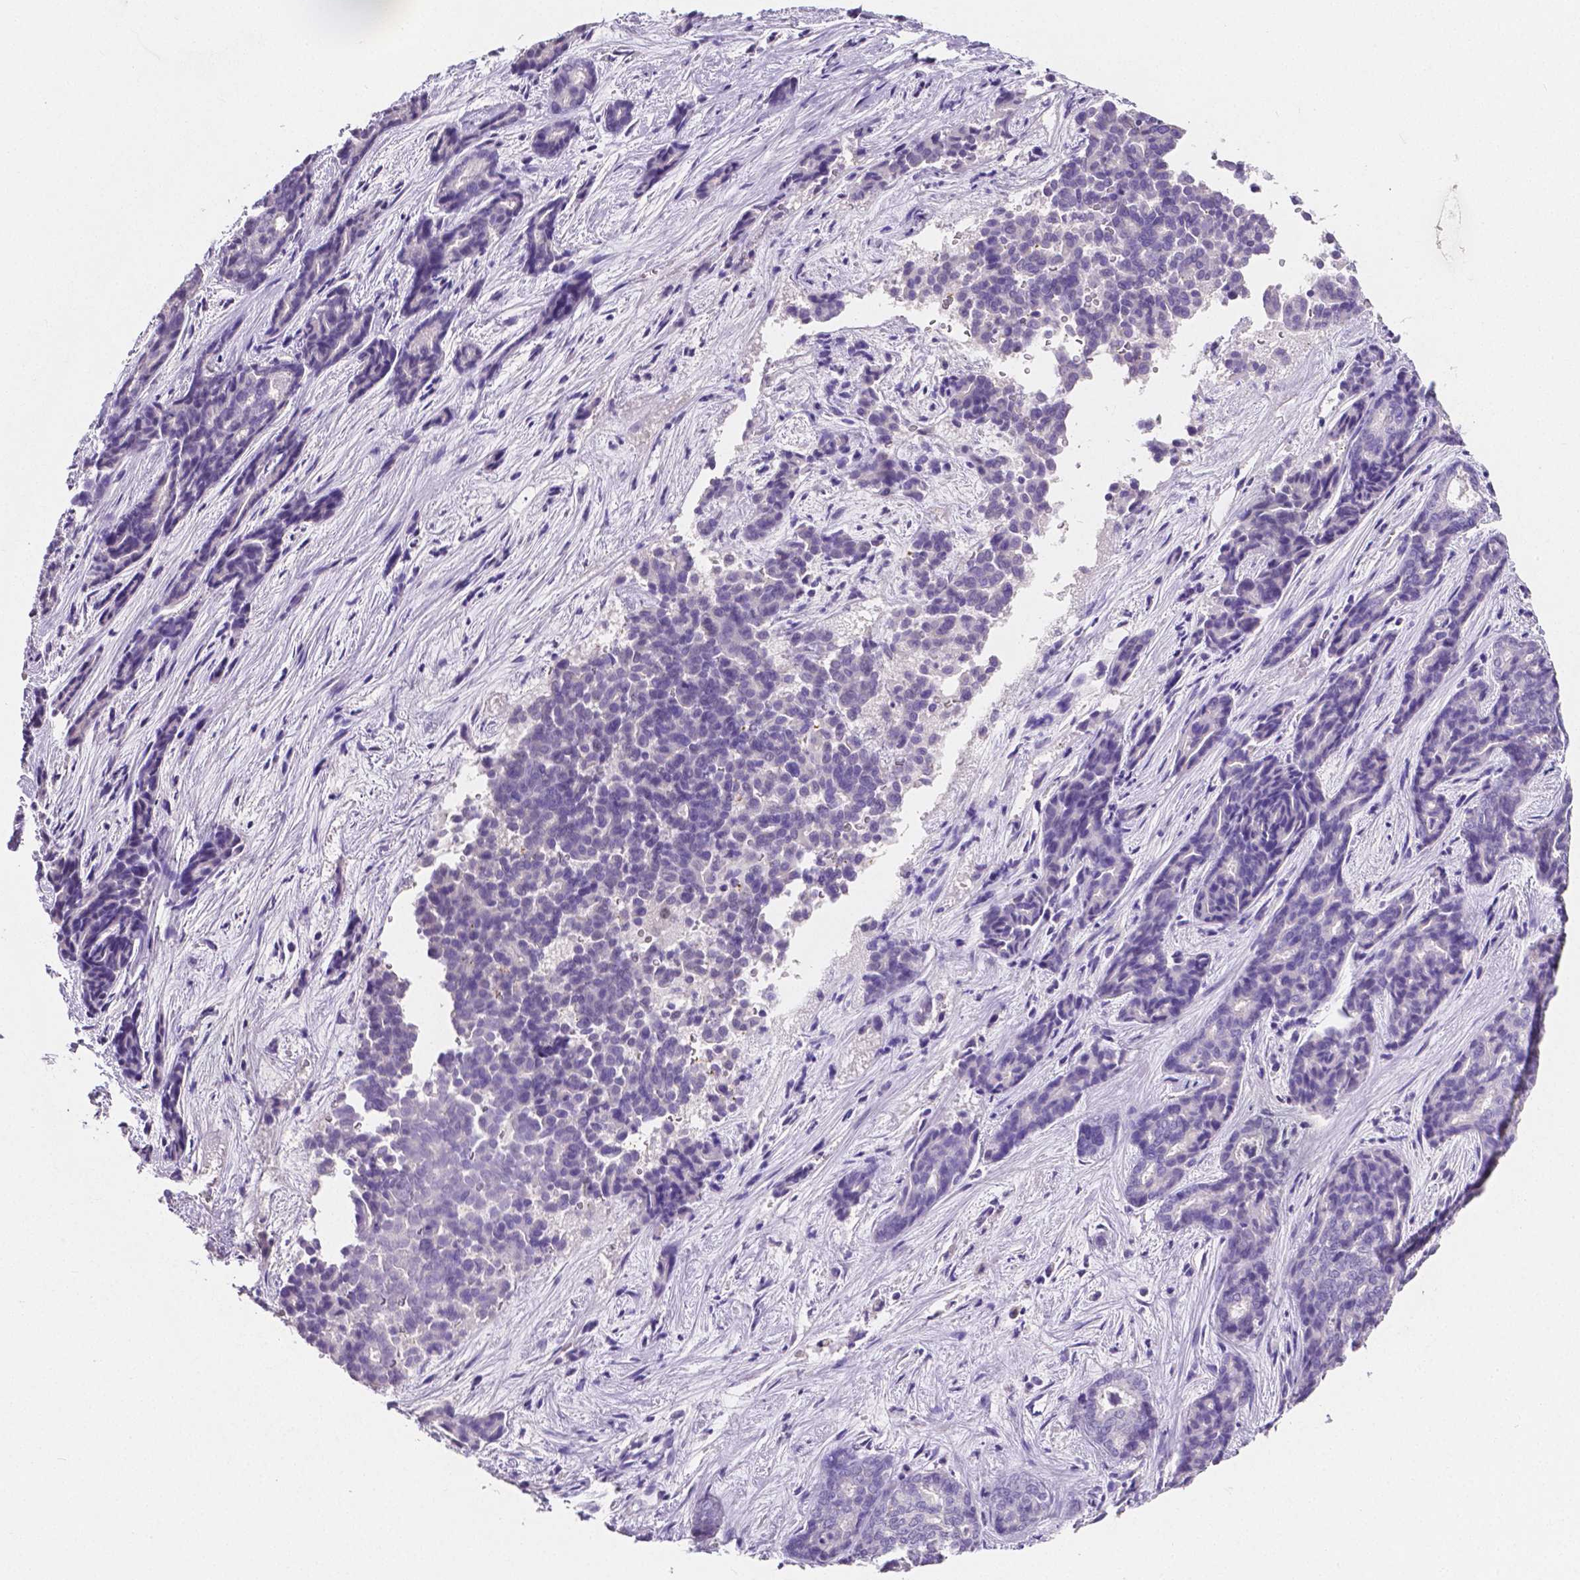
{"staining": {"intensity": "negative", "quantity": "none", "location": "none"}, "tissue": "liver cancer", "cell_type": "Tumor cells", "image_type": "cancer", "snomed": [{"axis": "morphology", "description": "Cholangiocarcinoma"}, {"axis": "topography", "description": "Liver"}], "caption": "Immunohistochemistry (IHC) photomicrograph of human cholangiocarcinoma (liver) stained for a protein (brown), which demonstrates no positivity in tumor cells.", "gene": "SLC22A2", "patient": {"sex": "female", "age": 64}}